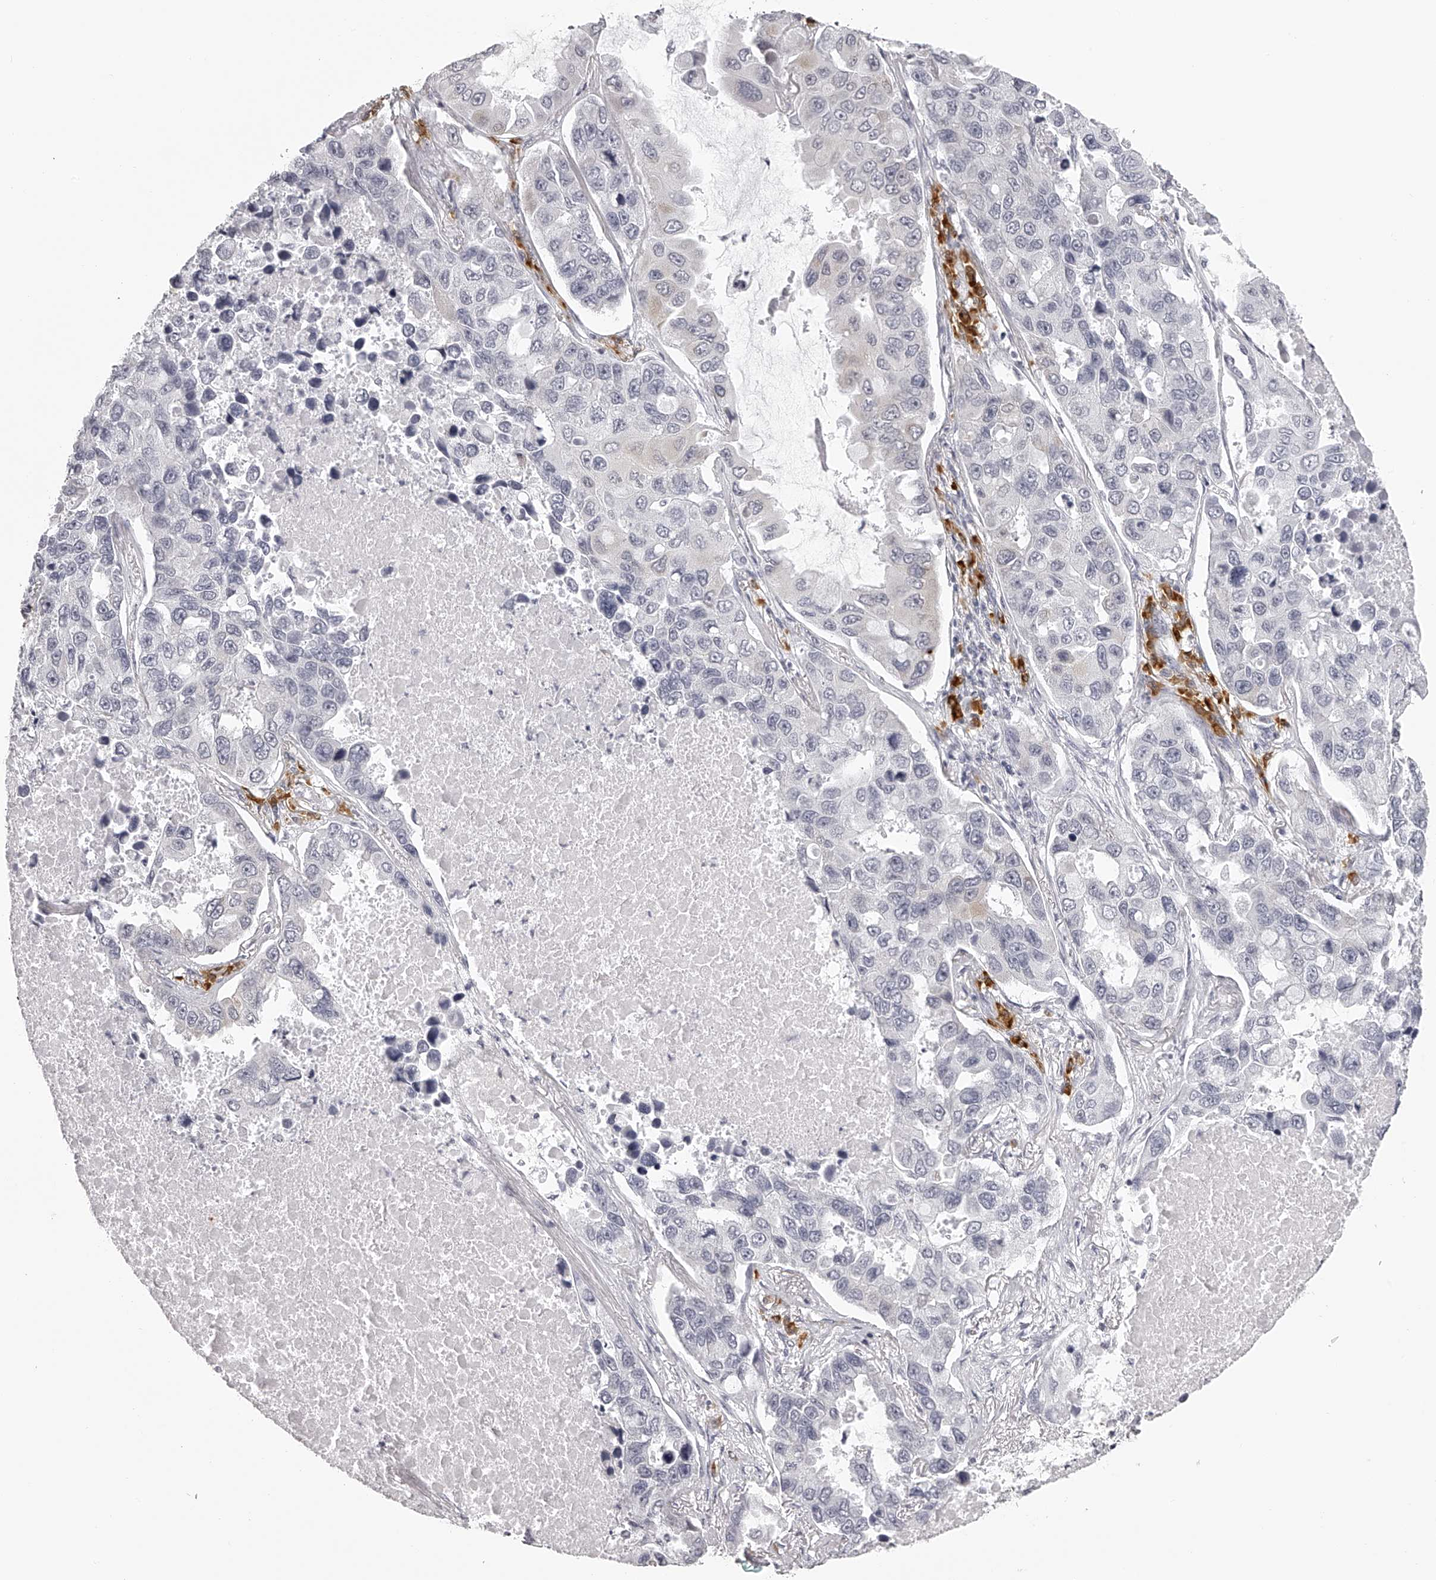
{"staining": {"intensity": "negative", "quantity": "none", "location": "none"}, "tissue": "lung cancer", "cell_type": "Tumor cells", "image_type": "cancer", "snomed": [{"axis": "morphology", "description": "Adenocarcinoma, NOS"}, {"axis": "topography", "description": "Lung"}], "caption": "Lung cancer was stained to show a protein in brown. There is no significant expression in tumor cells.", "gene": "SEC11C", "patient": {"sex": "male", "age": 64}}